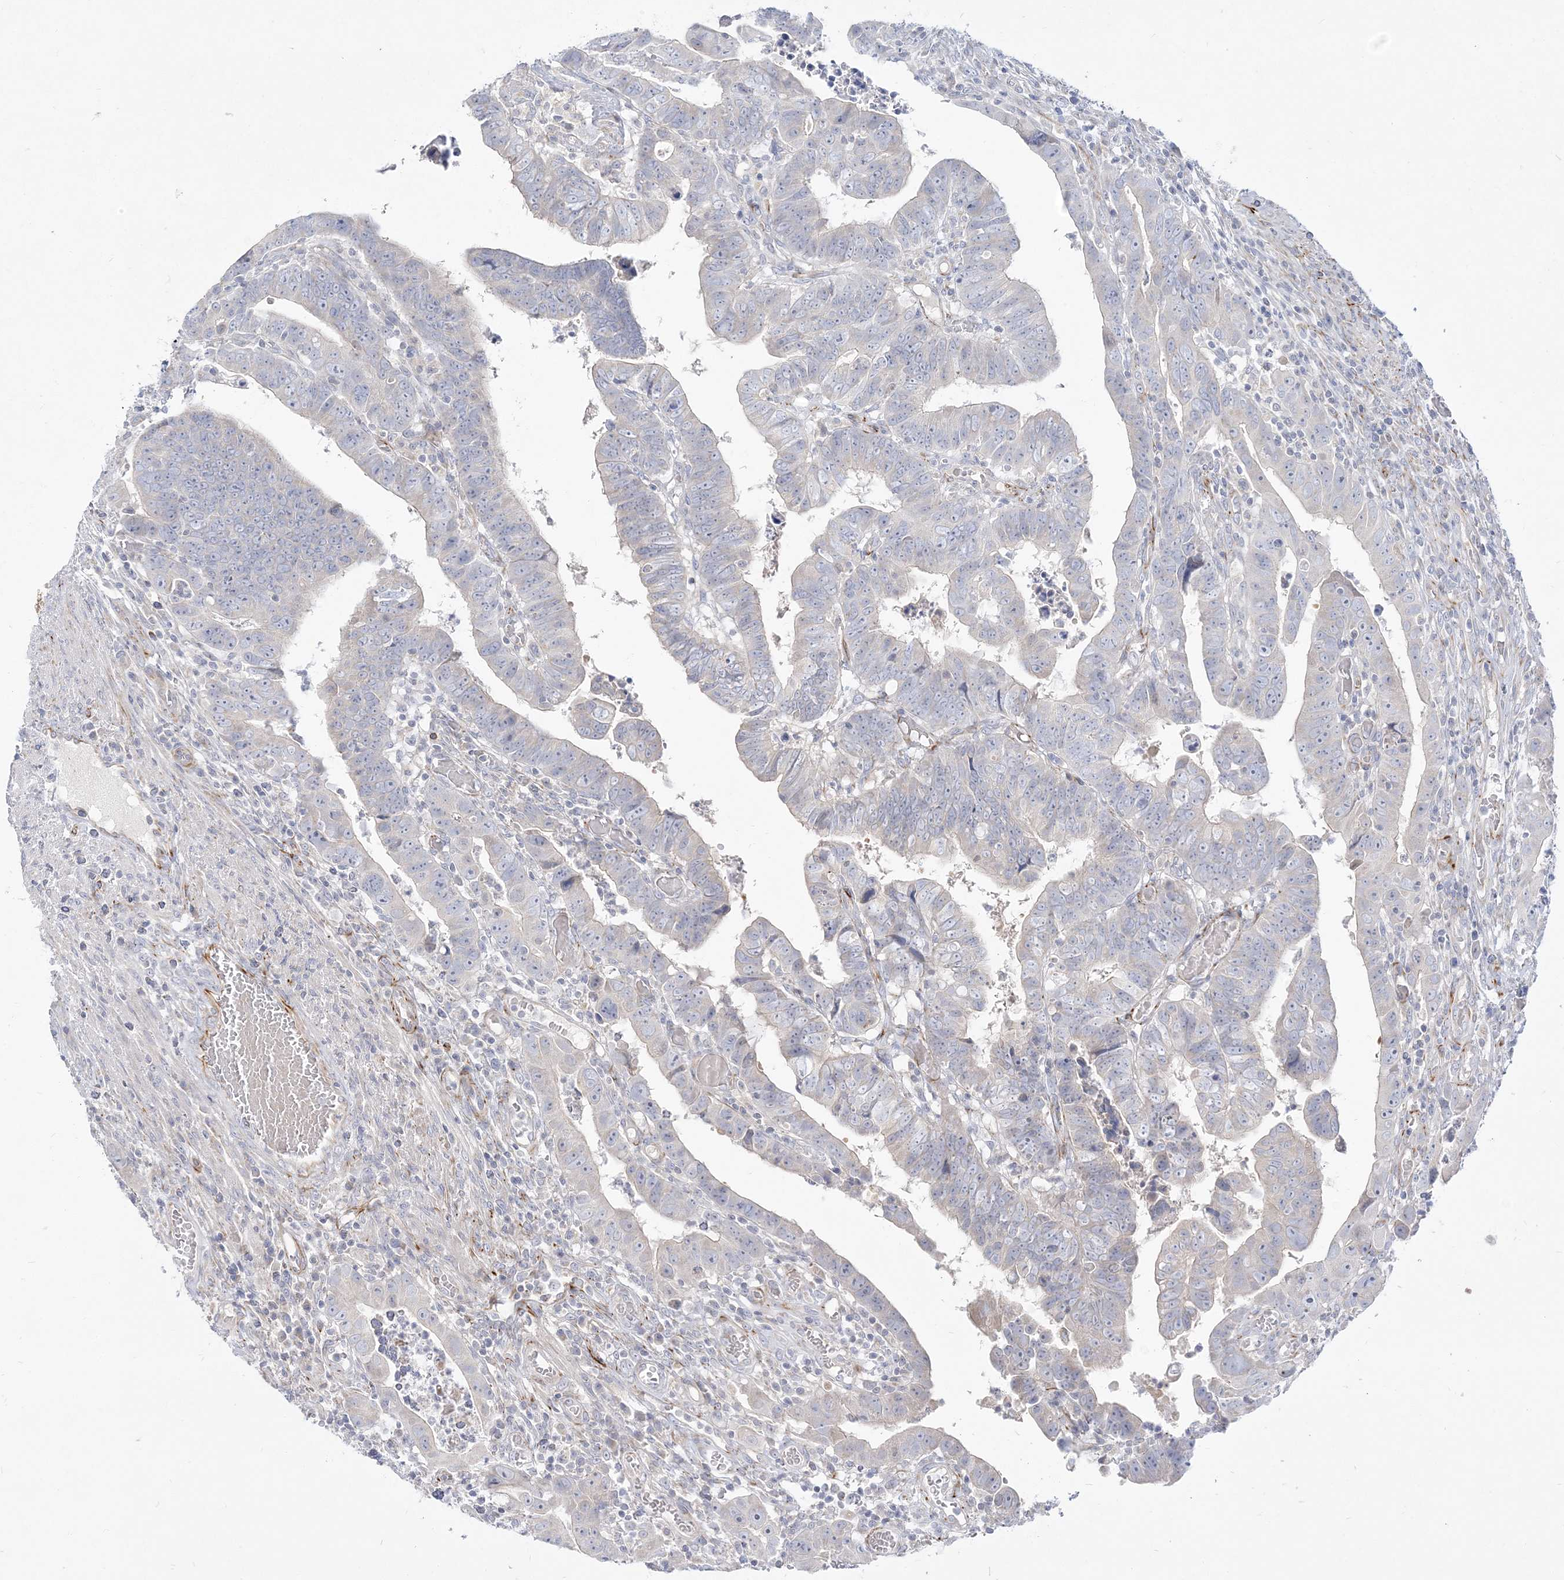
{"staining": {"intensity": "negative", "quantity": "none", "location": "none"}, "tissue": "colorectal cancer", "cell_type": "Tumor cells", "image_type": "cancer", "snomed": [{"axis": "morphology", "description": "Normal tissue, NOS"}, {"axis": "morphology", "description": "Adenocarcinoma, NOS"}, {"axis": "topography", "description": "Rectum"}], "caption": "DAB immunohistochemical staining of human colorectal cancer (adenocarcinoma) demonstrates no significant expression in tumor cells. The staining was performed using DAB to visualize the protein expression in brown, while the nuclei were stained in blue with hematoxylin (Magnification: 20x).", "gene": "GPAT2", "patient": {"sex": "female", "age": 65}}